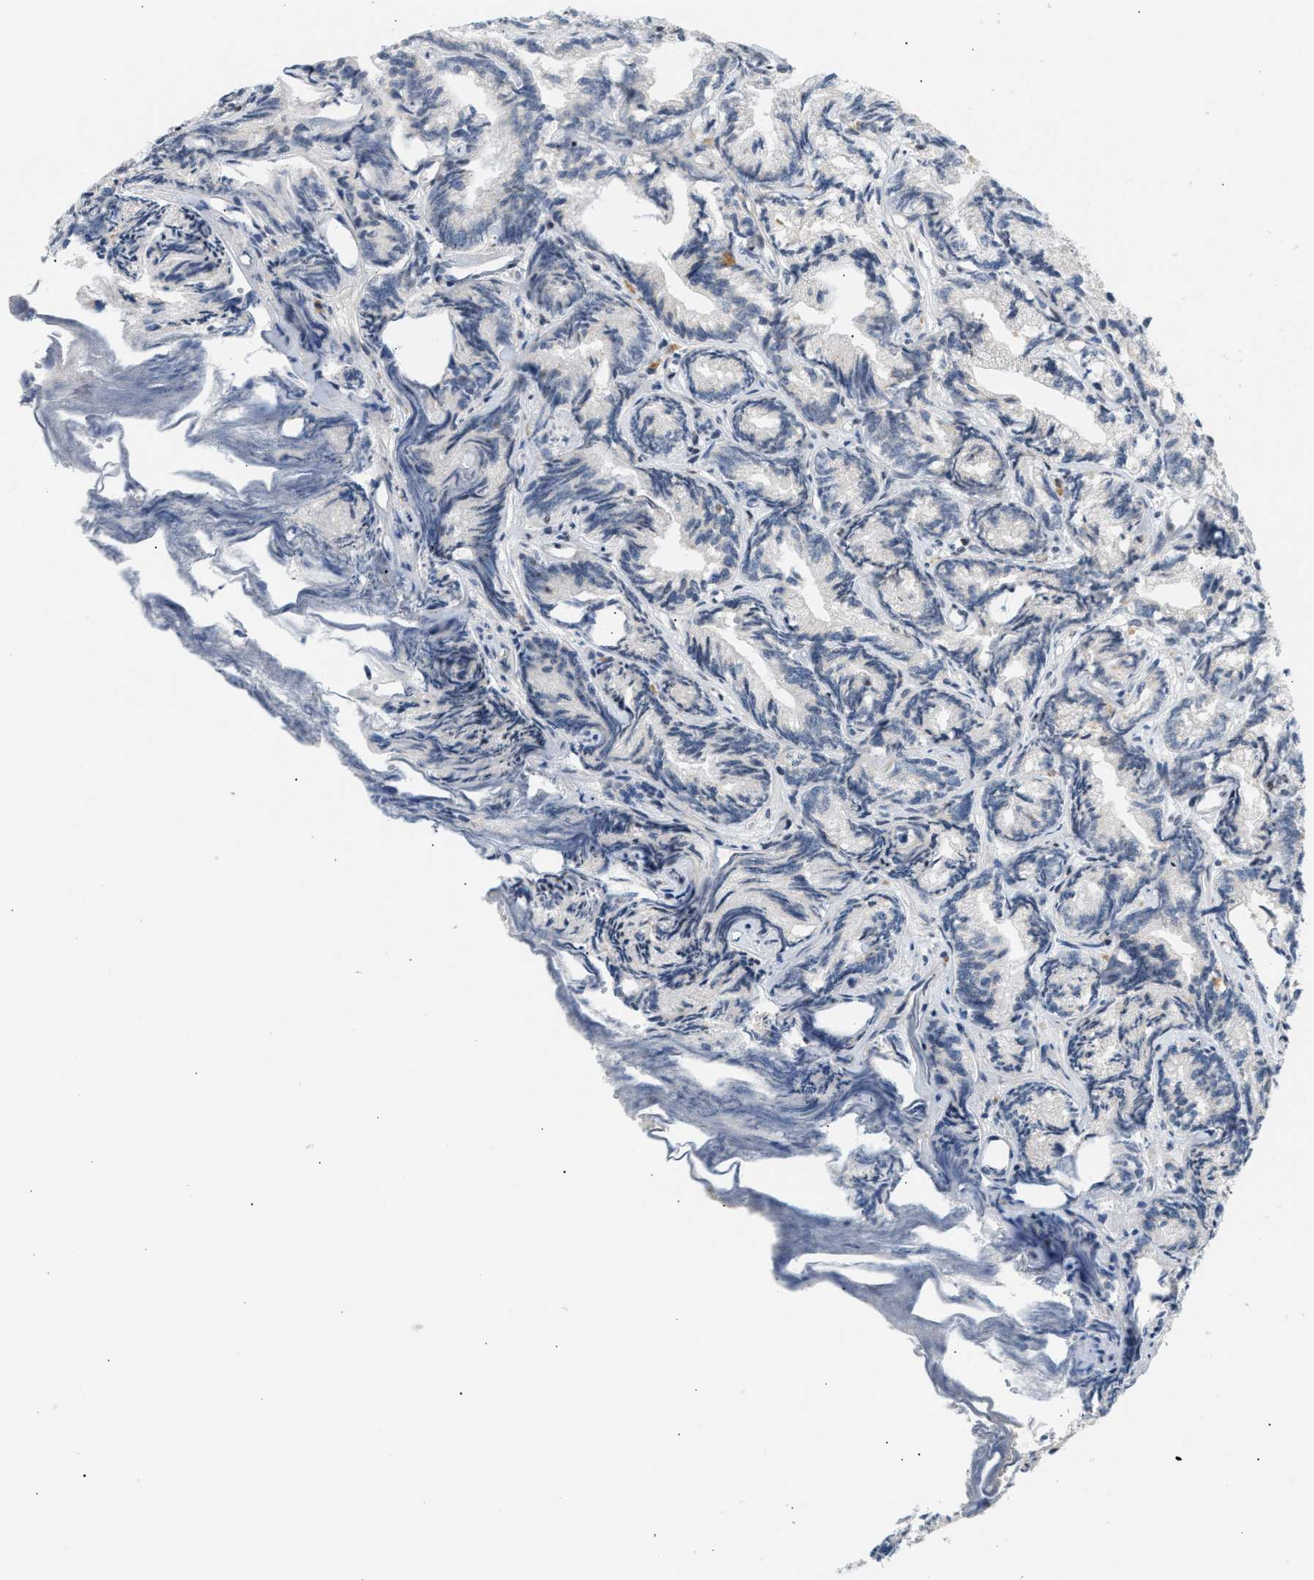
{"staining": {"intensity": "weak", "quantity": "<25%", "location": "cytoplasmic/membranous,nuclear"}, "tissue": "prostate cancer", "cell_type": "Tumor cells", "image_type": "cancer", "snomed": [{"axis": "morphology", "description": "Adenocarcinoma, Low grade"}, {"axis": "topography", "description": "Prostate"}], "caption": "Immunohistochemistry (IHC) histopathology image of neoplastic tissue: human prostate low-grade adenocarcinoma stained with DAB reveals no significant protein staining in tumor cells.", "gene": "NPS", "patient": {"sex": "male", "age": 89}}